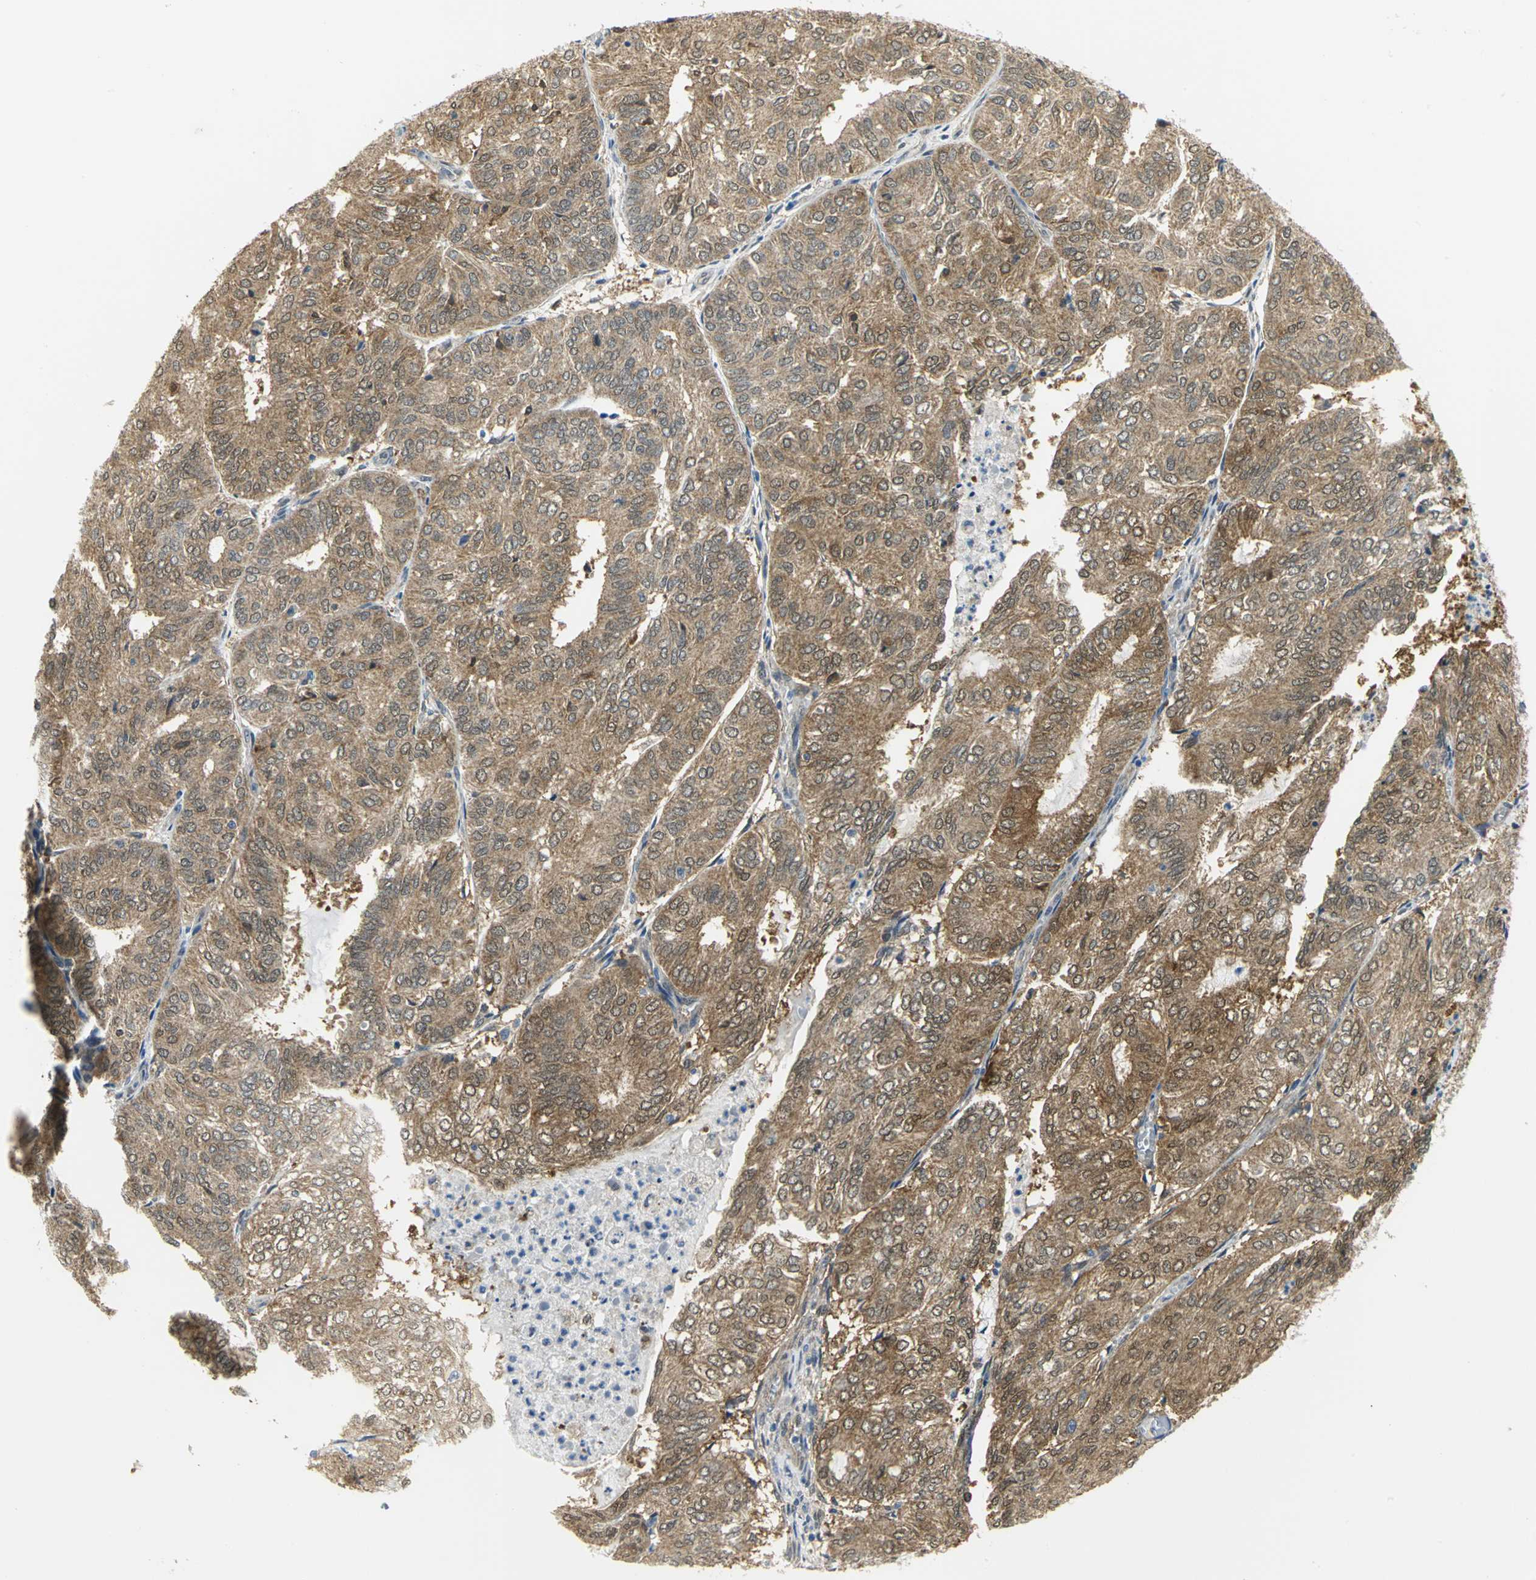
{"staining": {"intensity": "moderate", "quantity": ">75%", "location": "cytoplasmic/membranous"}, "tissue": "endometrial cancer", "cell_type": "Tumor cells", "image_type": "cancer", "snomed": [{"axis": "morphology", "description": "Adenocarcinoma, NOS"}, {"axis": "topography", "description": "Uterus"}], "caption": "Immunohistochemistry staining of endometrial cancer, which exhibits medium levels of moderate cytoplasmic/membranous expression in approximately >75% of tumor cells indicating moderate cytoplasmic/membranous protein positivity. The staining was performed using DAB (3,3'-diaminobenzidine) (brown) for protein detection and nuclei were counterstained in hematoxylin (blue).", "gene": "PGM3", "patient": {"sex": "female", "age": 60}}